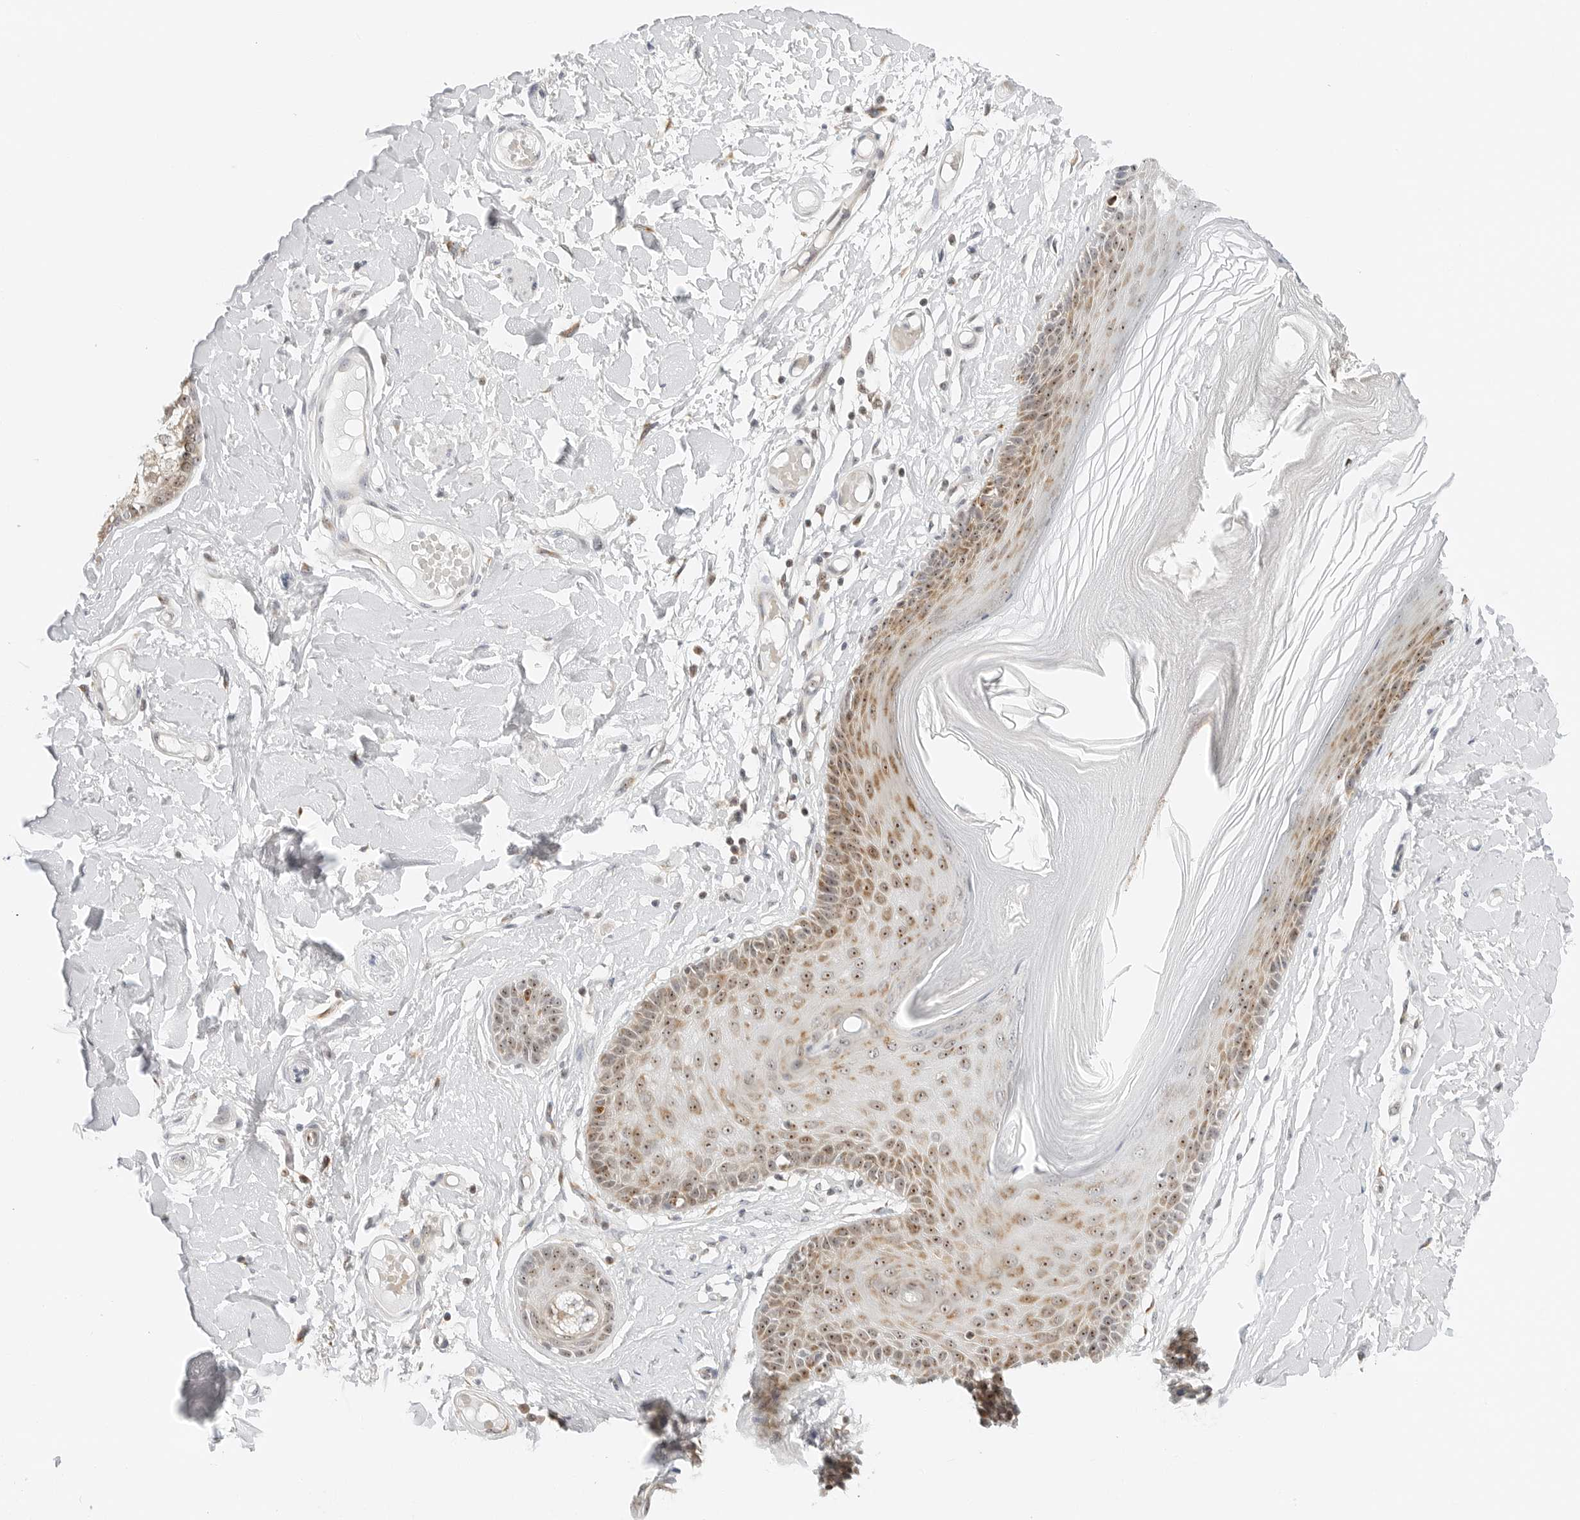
{"staining": {"intensity": "moderate", "quantity": "25%-75%", "location": "cytoplasmic/membranous,nuclear"}, "tissue": "skin", "cell_type": "Epidermal cells", "image_type": "normal", "snomed": [{"axis": "morphology", "description": "Normal tissue, NOS"}, {"axis": "topography", "description": "Vulva"}], "caption": "IHC (DAB) staining of unremarkable skin reveals moderate cytoplasmic/membranous,nuclear protein expression in approximately 25%-75% of epidermal cells.", "gene": "RIMKLA", "patient": {"sex": "female", "age": 73}}